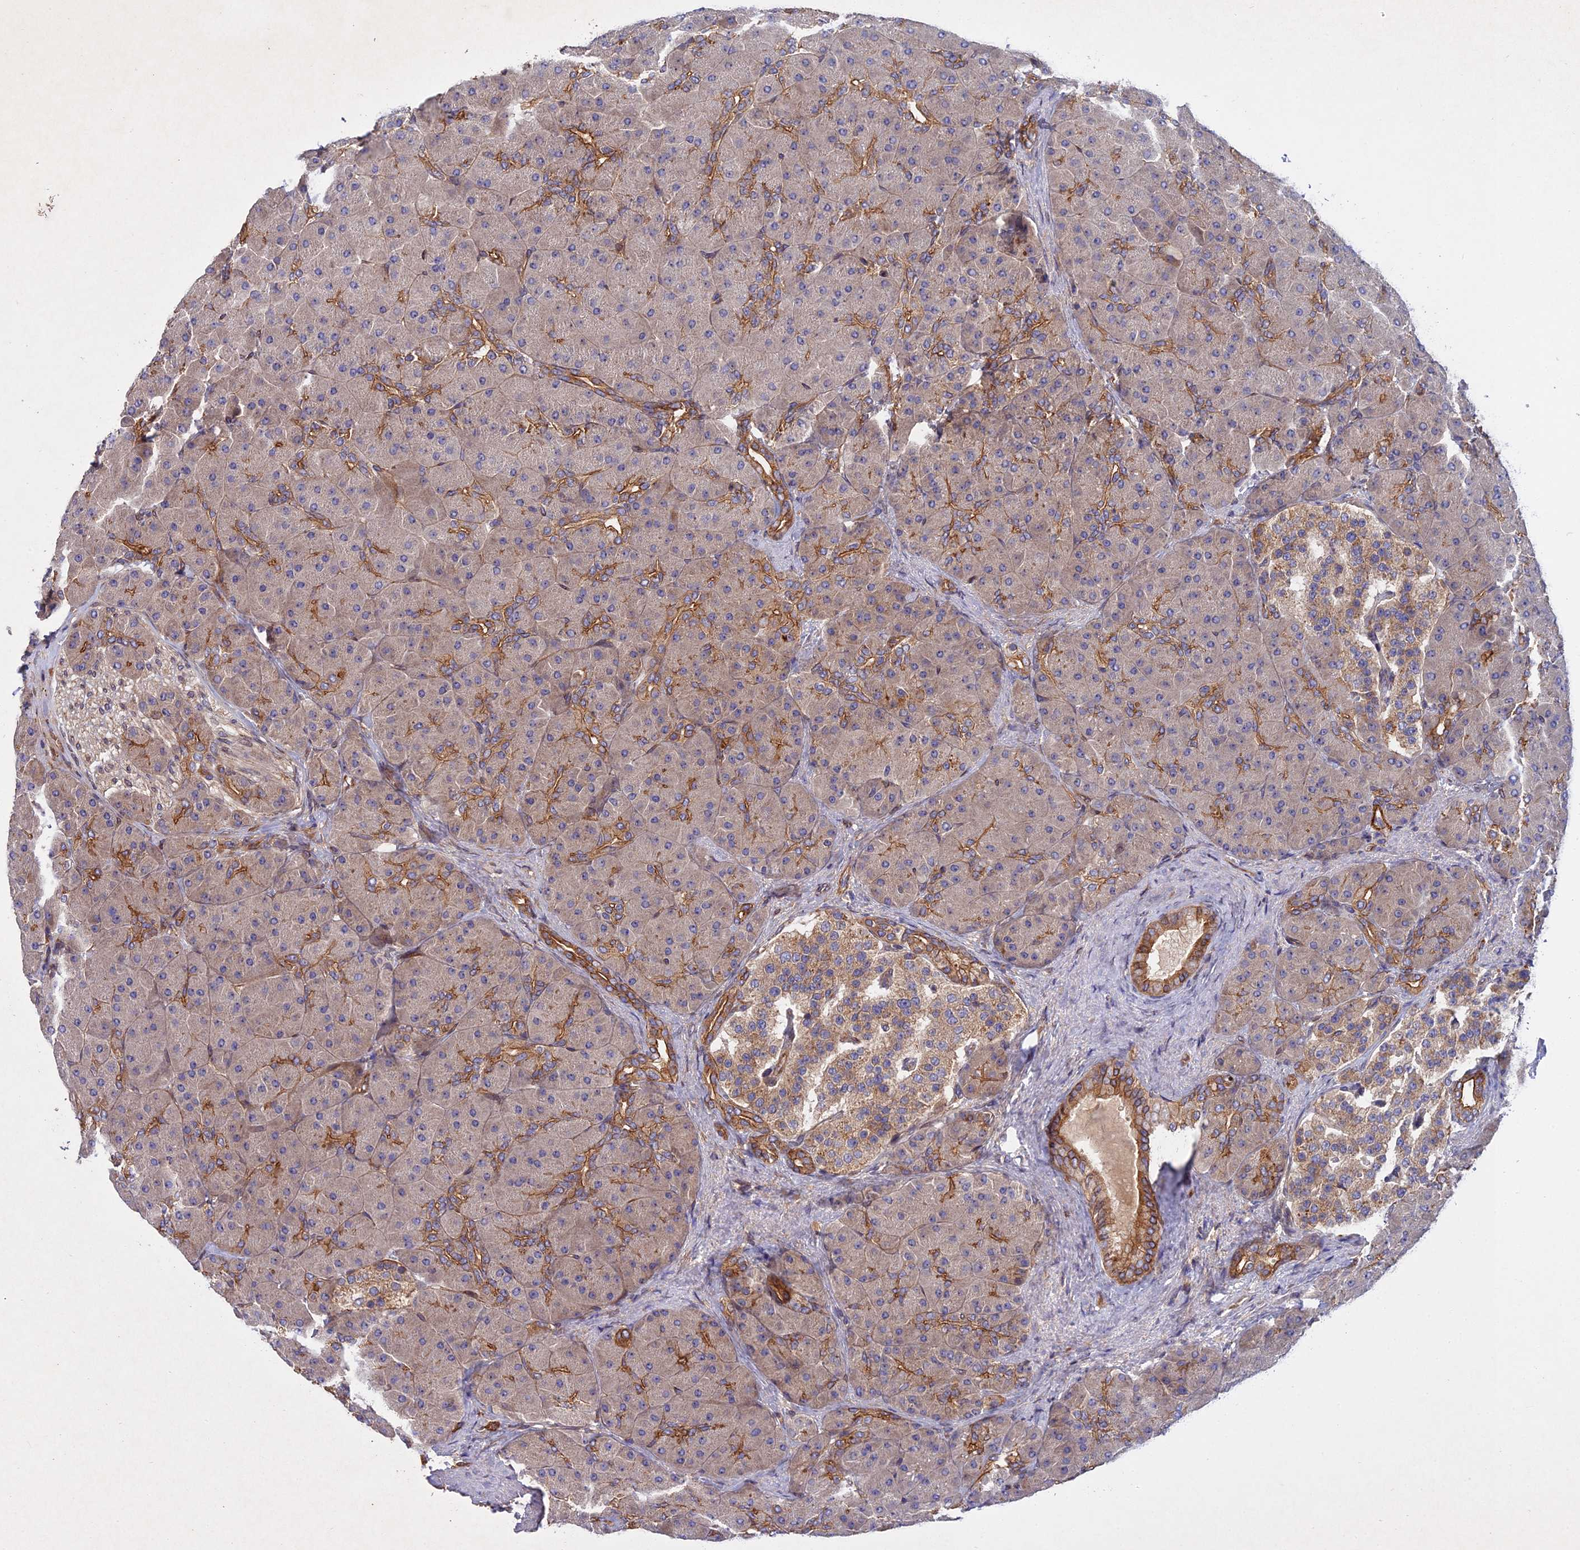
{"staining": {"intensity": "strong", "quantity": "25%-75%", "location": "cytoplasmic/membranous"}, "tissue": "pancreas", "cell_type": "Exocrine glandular cells", "image_type": "normal", "snomed": [{"axis": "morphology", "description": "Normal tissue, NOS"}, {"axis": "topography", "description": "Pancreas"}], "caption": "High-power microscopy captured an IHC micrograph of benign pancreas, revealing strong cytoplasmic/membranous expression in about 25%-75% of exocrine glandular cells.", "gene": "RALGAPA2", "patient": {"sex": "male", "age": 66}}